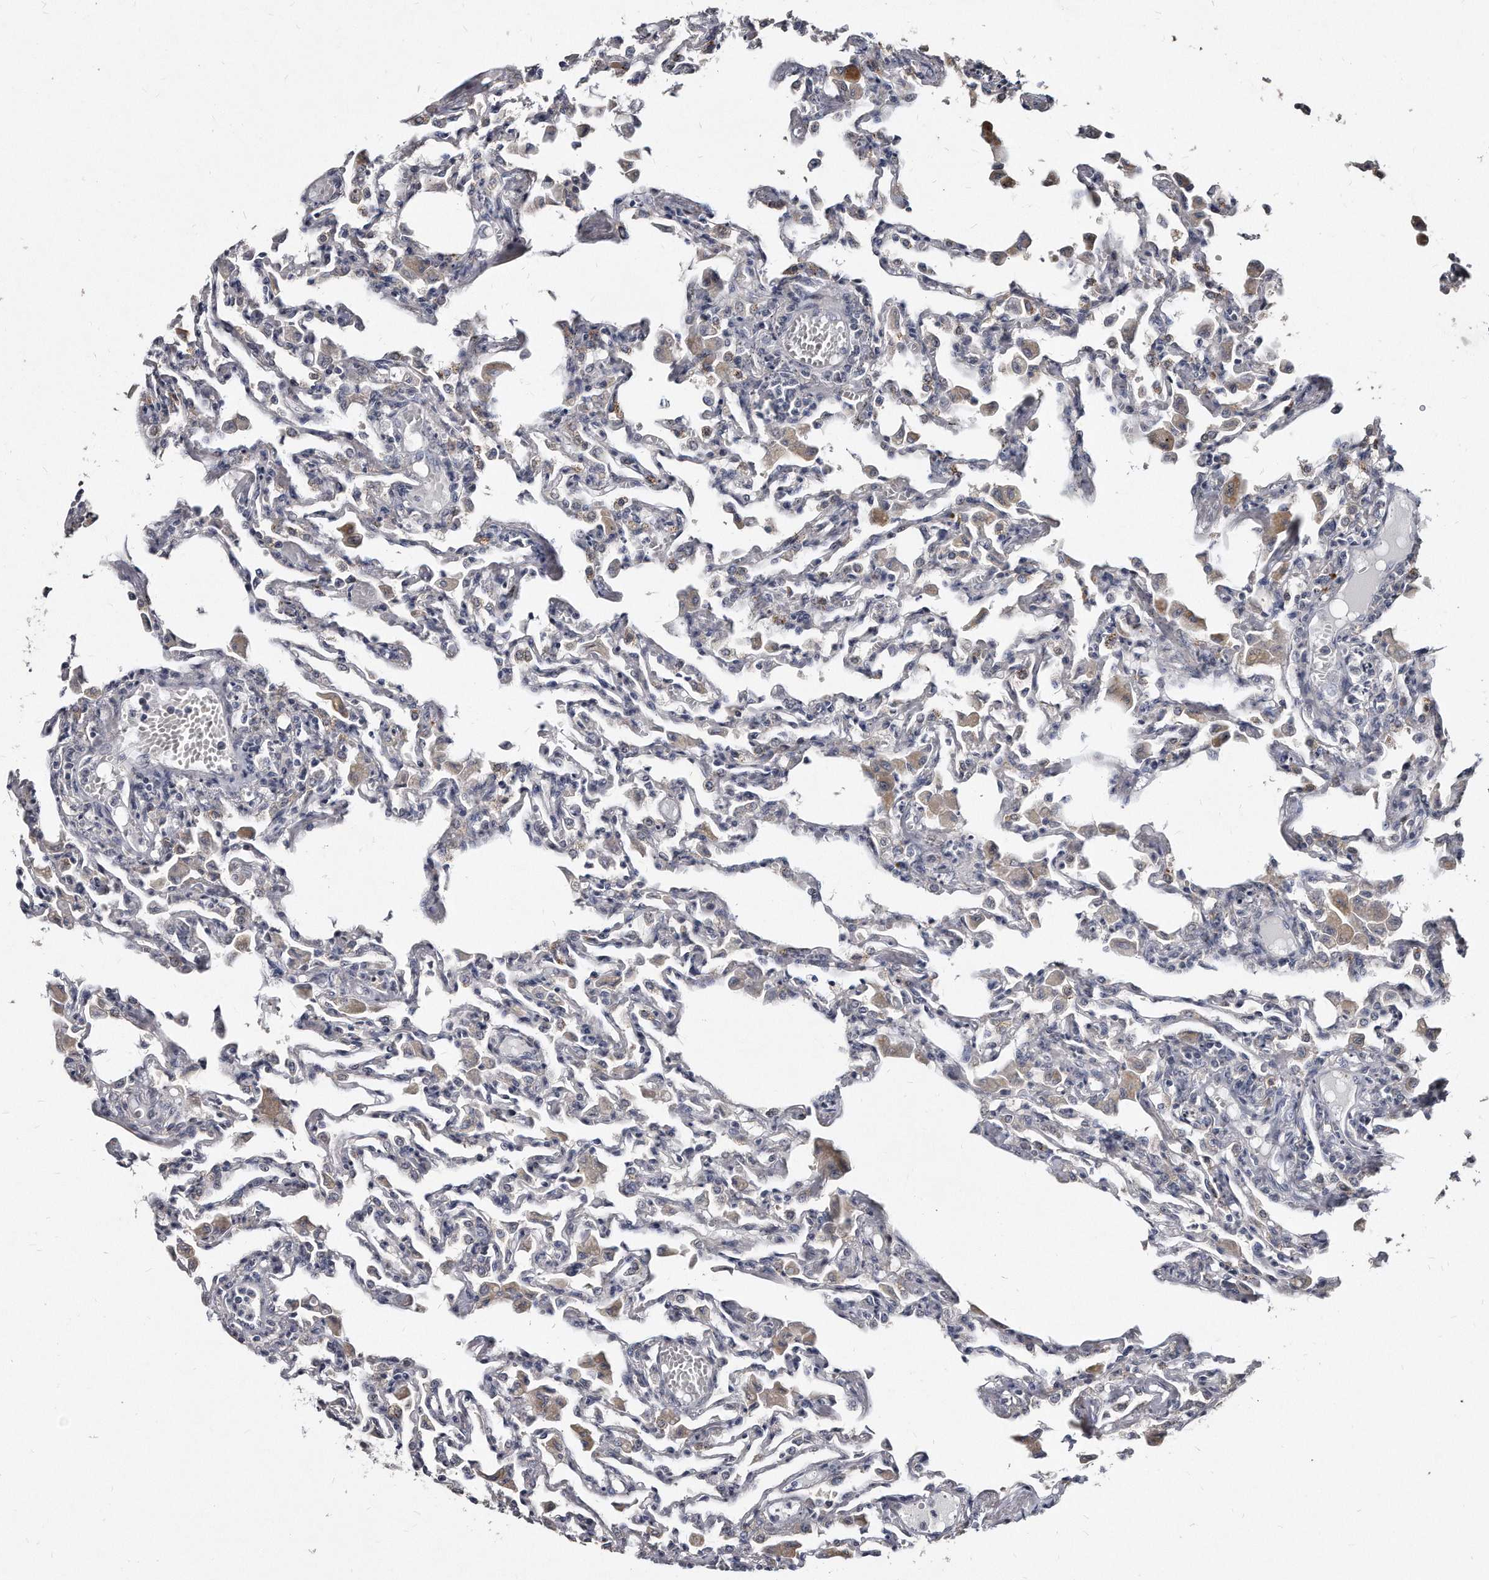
{"staining": {"intensity": "negative", "quantity": "none", "location": "none"}, "tissue": "lung", "cell_type": "Alveolar cells", "image_type": "normal", "snomed": [{"axis": "morphology", "description": "Normal tissue, NOS"}, {"axis": "topography", "description": "Bronchus"}, {"axis": "topography", "description": "Lung"}], "caption": "Alveolar cells show no significant protein expression in benign lung.", "gene": "KLHDC3", "patient": {"sex": "female", "age": 49}}